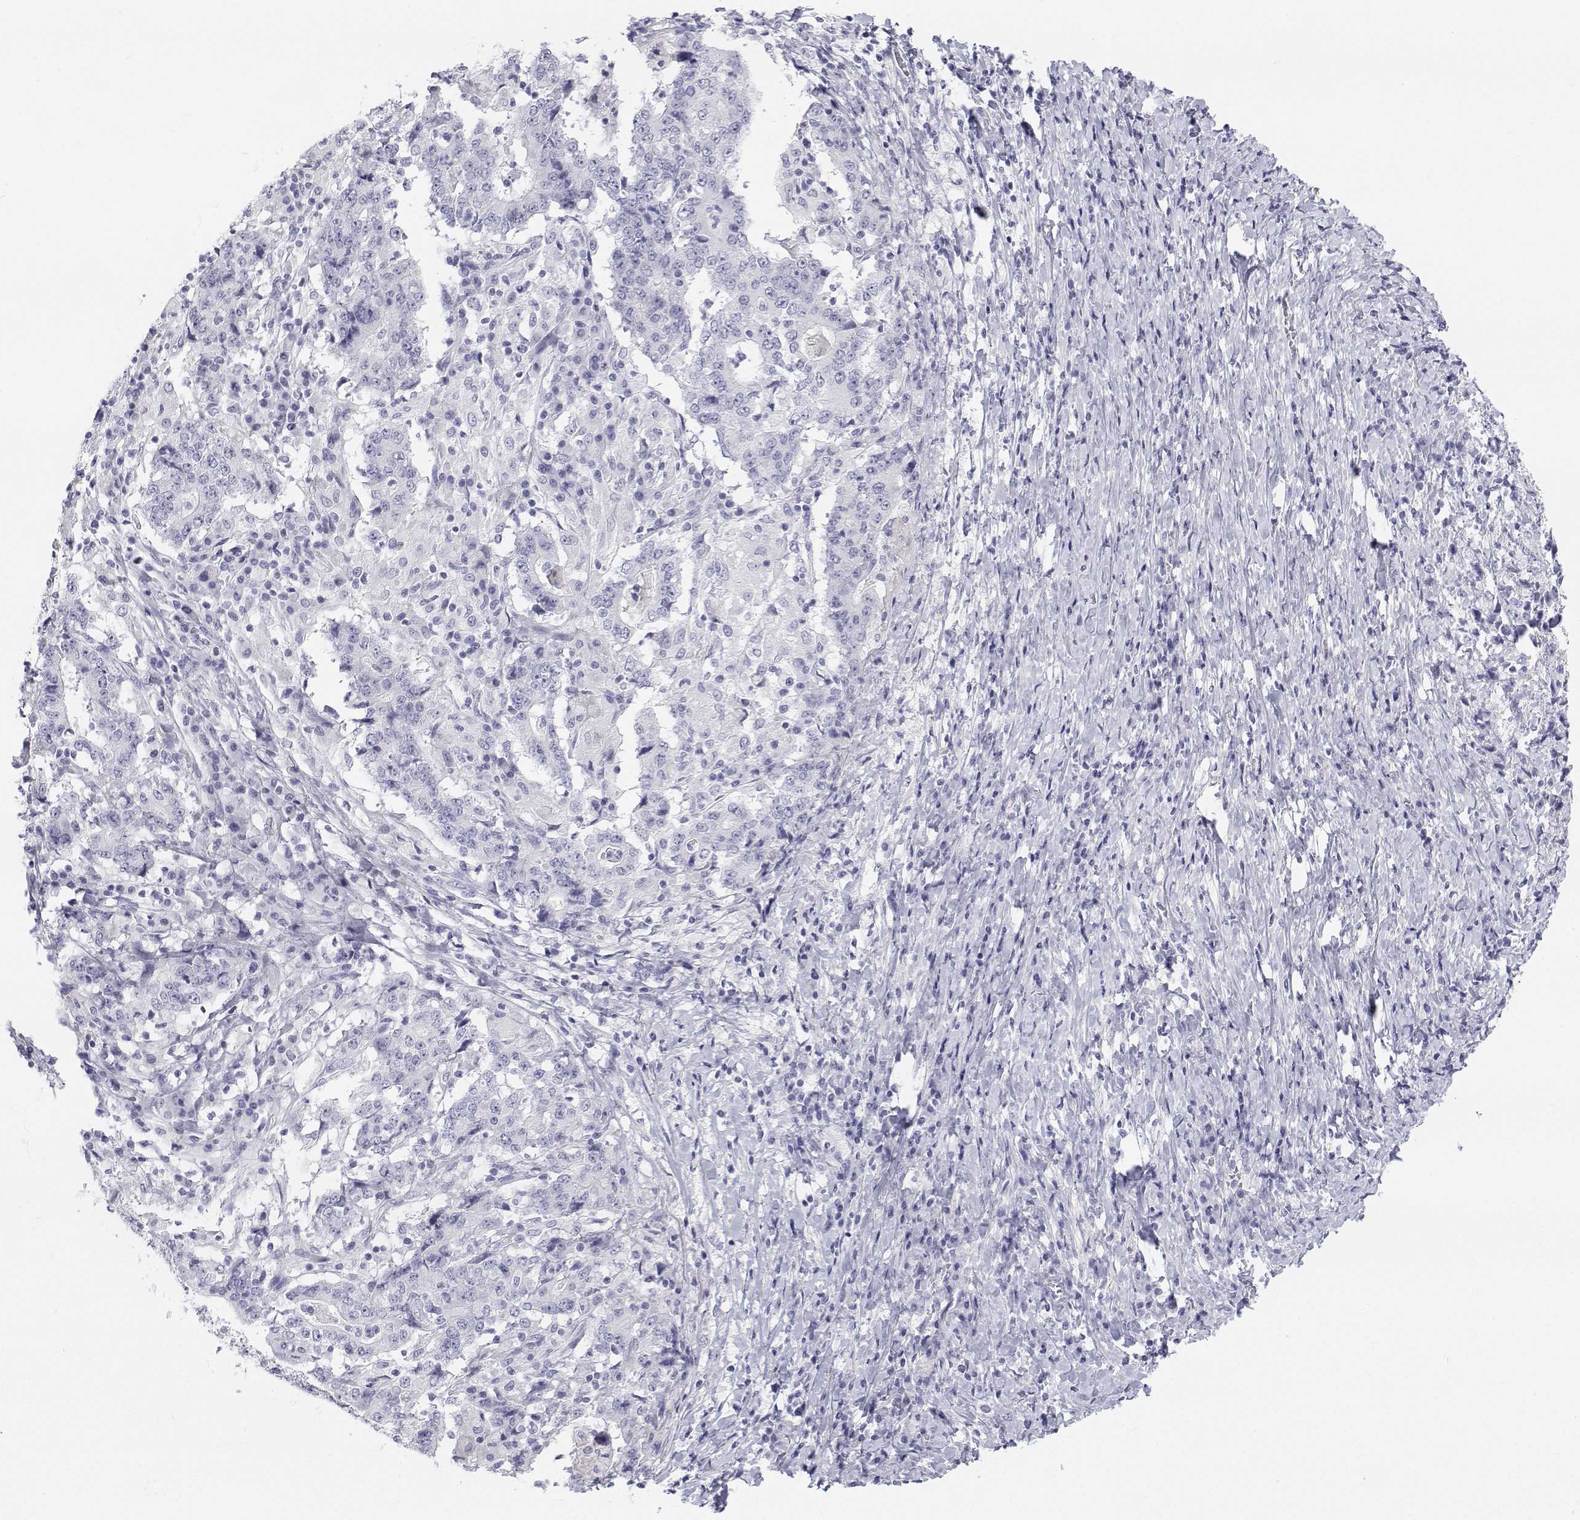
{"staining": {"intensity": "negative", "quantity": "none", "location": "none"}, "tissue": "stomach cancer", "cell_type": "Tumor cells", "image_type": "cancer", "snomed": [{"axis": "morphology", "description": "Normal tissue, NOS"}, {"axis": "morphology", "description": "Adenocarcinoma, NOS"}, {"axis": "topography", "description": "Stomach, upper"}, {"axis": "topography", "description": "Stomach"}], "caption": "Immunohistochemistry (IHC) of stomach cancer (adenocarcinoma) displays no positivity in tumor cells.", "gene": "TTN", "patient": {"sex": "male", "age": 59}}